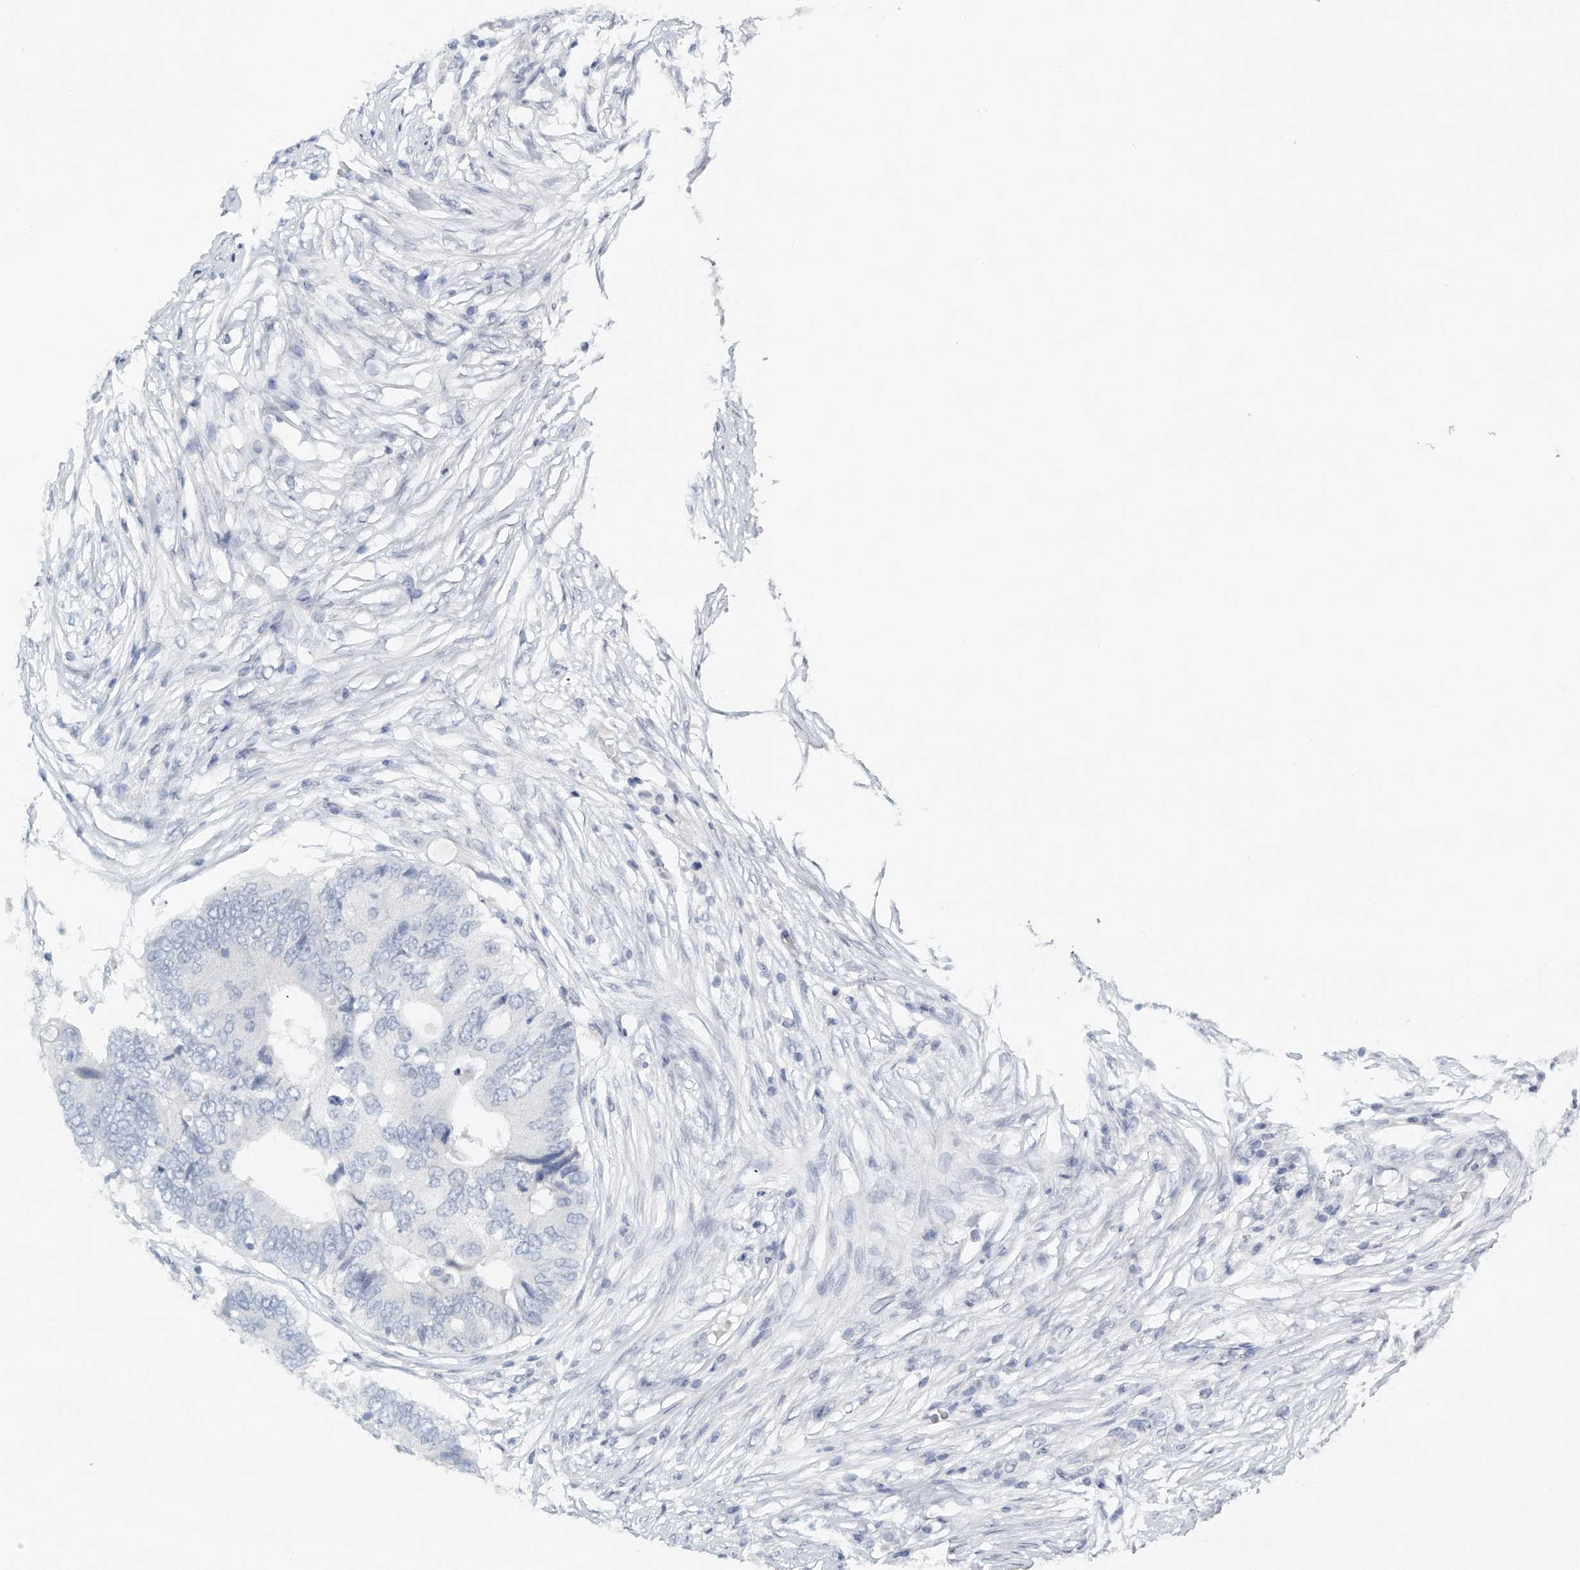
{"staining": {"intensity": "negative", "quantity": "none", "location": "none"}, "tissue": "colorectal cancer", "cell_type": "Tumor cells", "image_type": "cancer", "snomed": [{"axis": "morphology", "description": "Adenocarcinoma, NOS"}, {"axis": "topography", "description": "Colon"}], "caption": "Image shows no significant protein expression in tumor cells of colorectal cancer. (DAB IHC with hematoxylin counter stain).", "gene": "FAT2", "patient": {"sex": "male", "age": 71}}